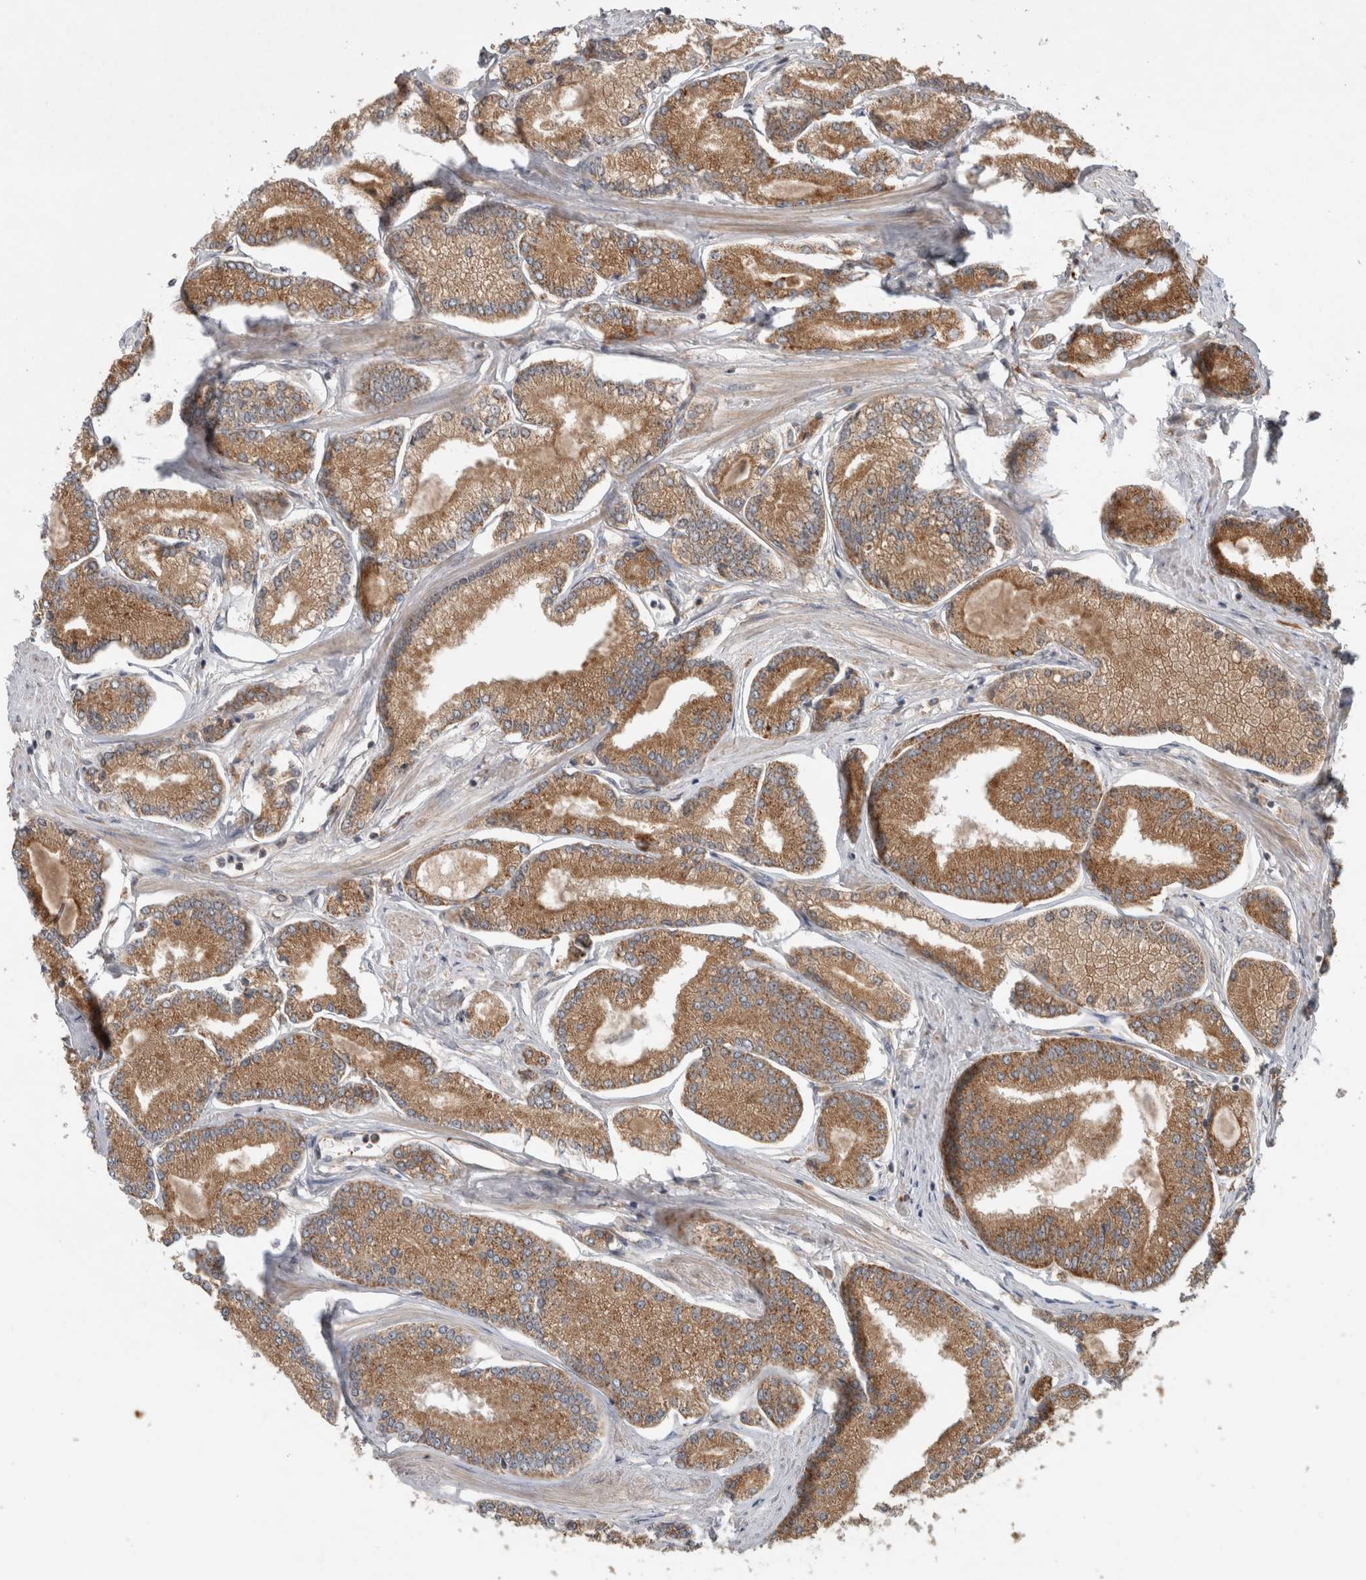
{"staining": {"intensity": "moderate", "quantity": ">75%", "location": "cytoplasmic/membranous"}, "tissue": "prostate cancer", "cell_type": "Tumor cells", "image_type": "cancer", "snomed": [{"axis": "morphology", "description": "Adenocarcinoma, Low grade"}, {"axis": "topography", "description": "Prostate"}], "caption": "Adenocarcinoma (low-grade) (prostate) tissue displays moderate cytoplasmic/membranous staining in about >75% of tumor cells, visualized by immunohistochemistry.", "gene": "ADGRL3", "patient": {"sex": "male", "age": 52}}